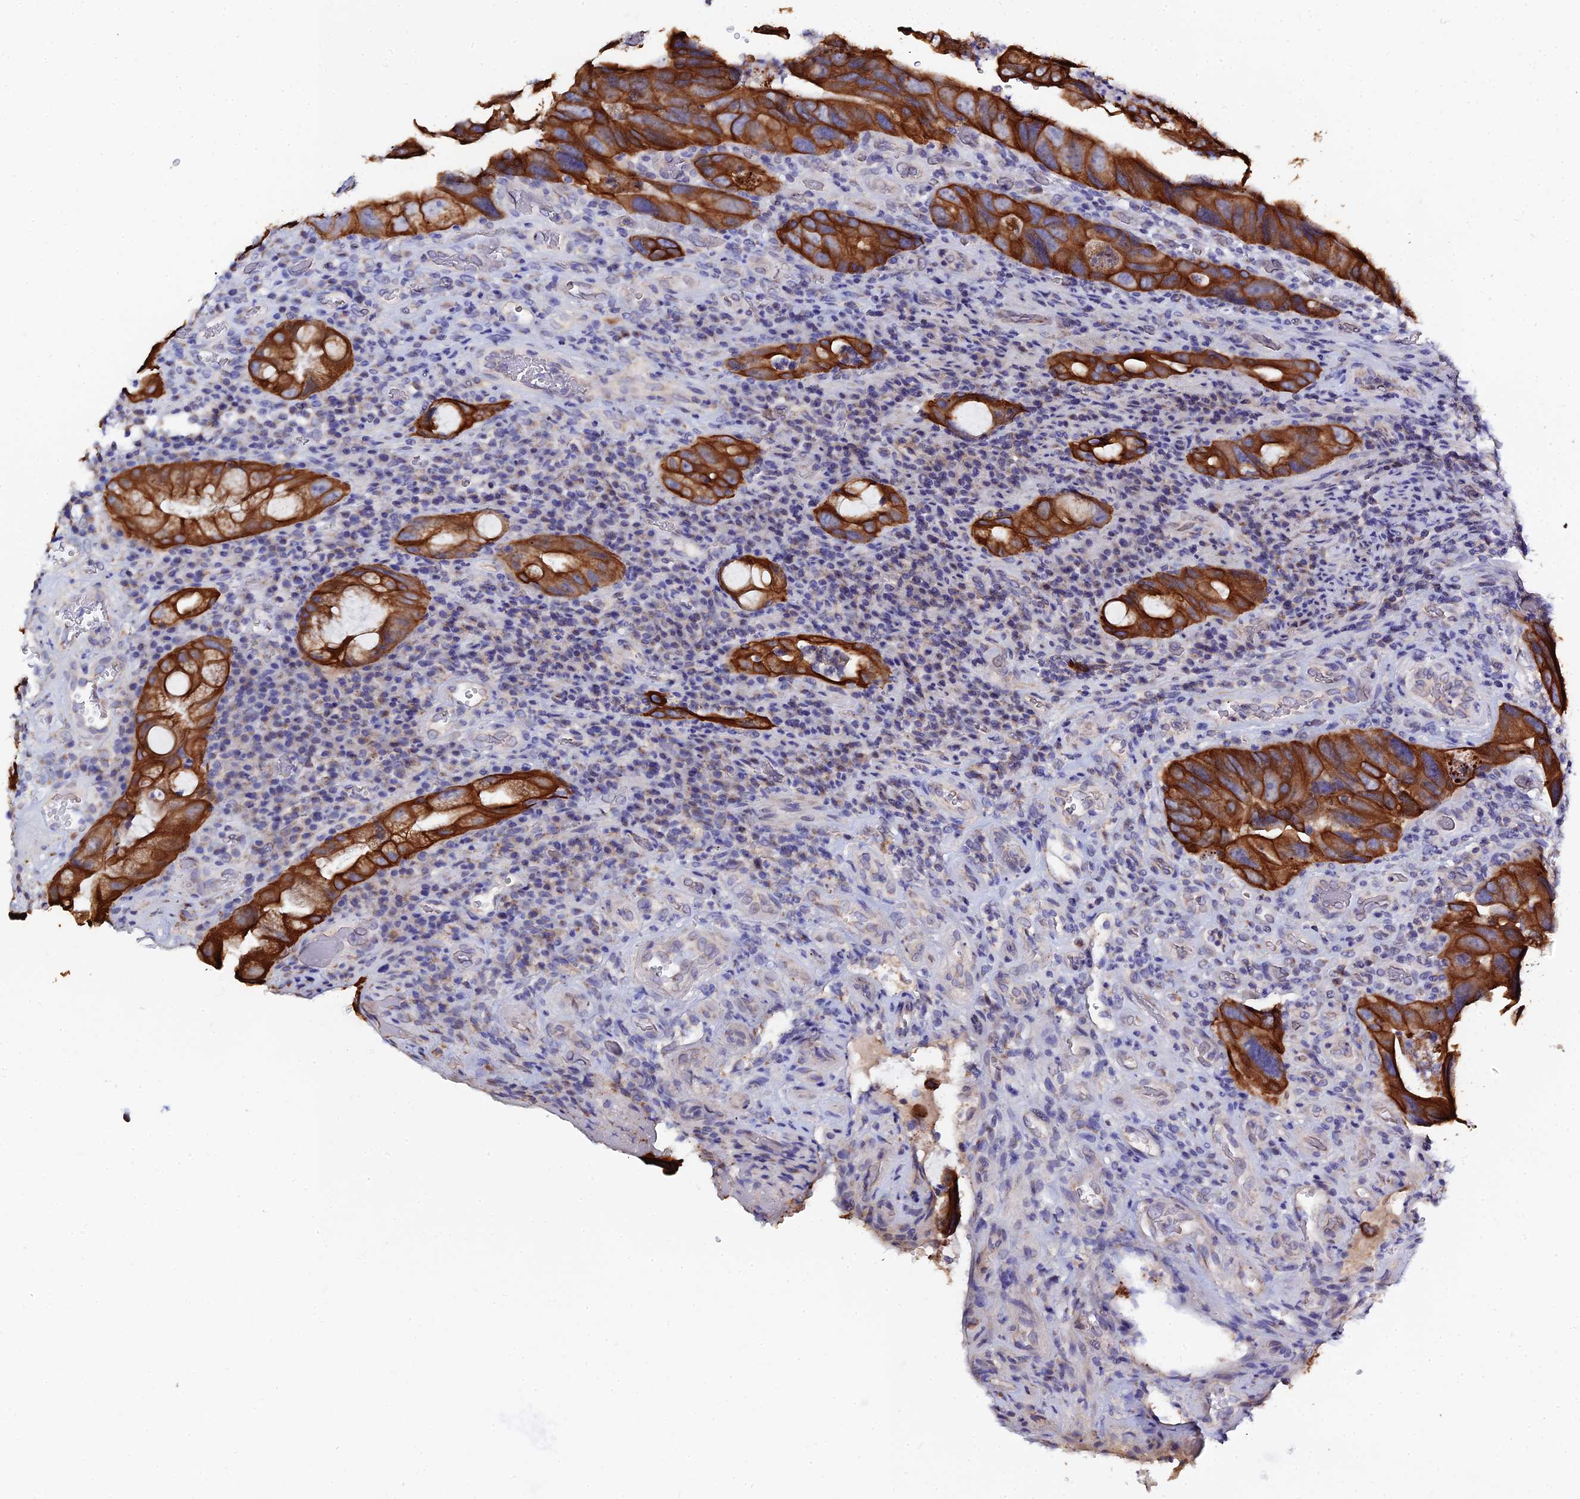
{"staining": {"intensity": "strong", "quantity": ">75%", "location": "cytoplasmic/membranous"}, "tissue": "colorectal cancer", "cell_type": "Tumor cells", "image_type": "cancer", "snomed": [{"axis": "morphology", "description": "Adenocarcinoma, NOS"}, {"axis": "topography", "description": "Rectum"}], "caption": "Colorectal cancer (adenocarcinoma) tissue reveals strong cytoplasmic/membranous staining in approximately >75% of tumor cells (DAB (3,3'-diaminobenzidine) IHC with brightfield microscopy, high magnification).", "gene": "ZXDA", "patient": {"sex": "male", "age": 63}}